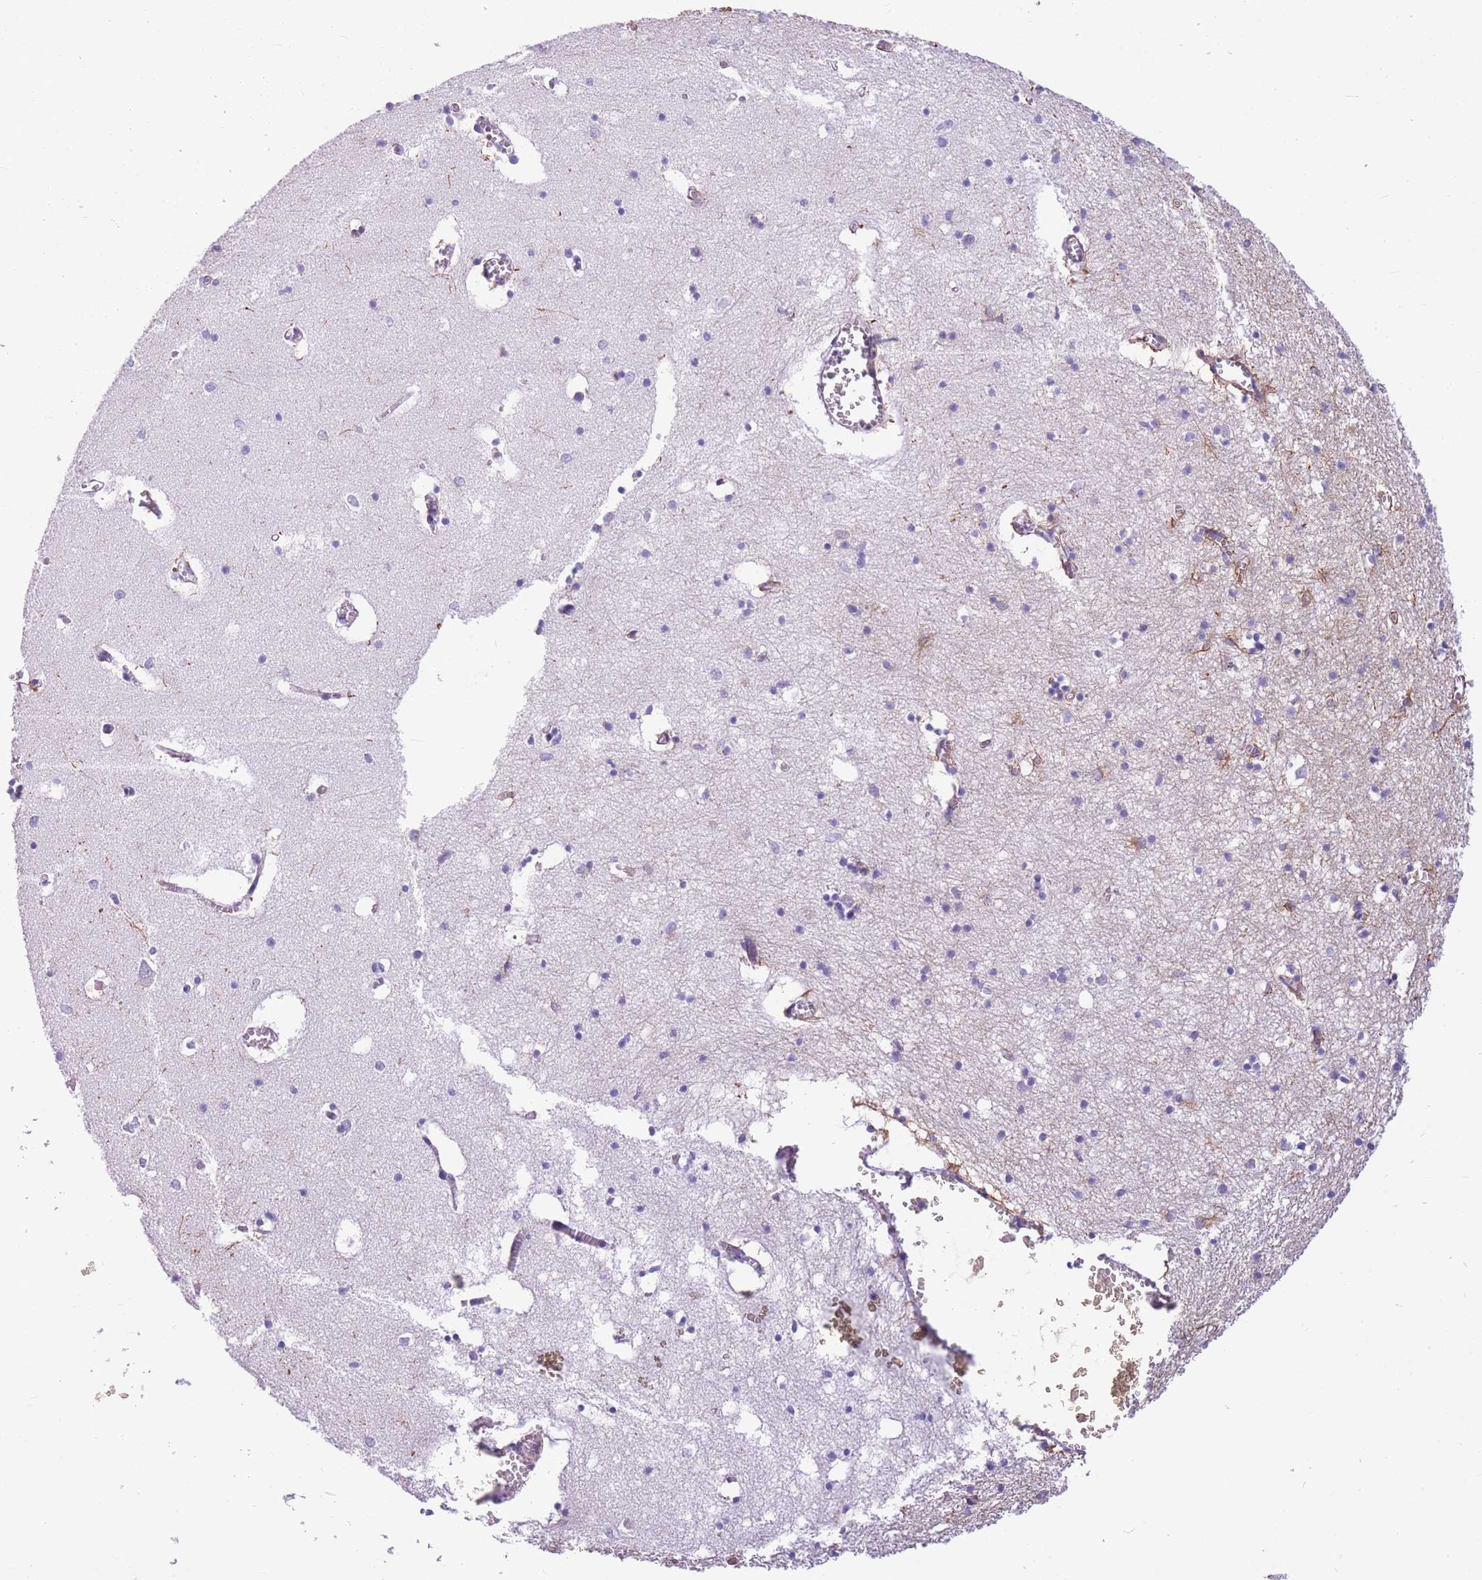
{"staining": {"intensity": "strong", "quantity": "<25%", "location": "cytoplasmic/membranous"}, "tissue": "hippocampus", "cell_type": "Glial cells", "image_type": "normal", "snomed": [{"axis": "morphology", "description": "Normal tissue, NOS"}, {"axis": "topography", "description": "Hippocampus"}], "caption": "Strong cytoplasmic/membranous expression is seen in approximately <25% of glial cells in benign hippocampus. (DAB IHC, brown staining for protein, blue staining for nuclei).", "gene": "ZNF311", "patient": {"sex": "male", "age": 70}}